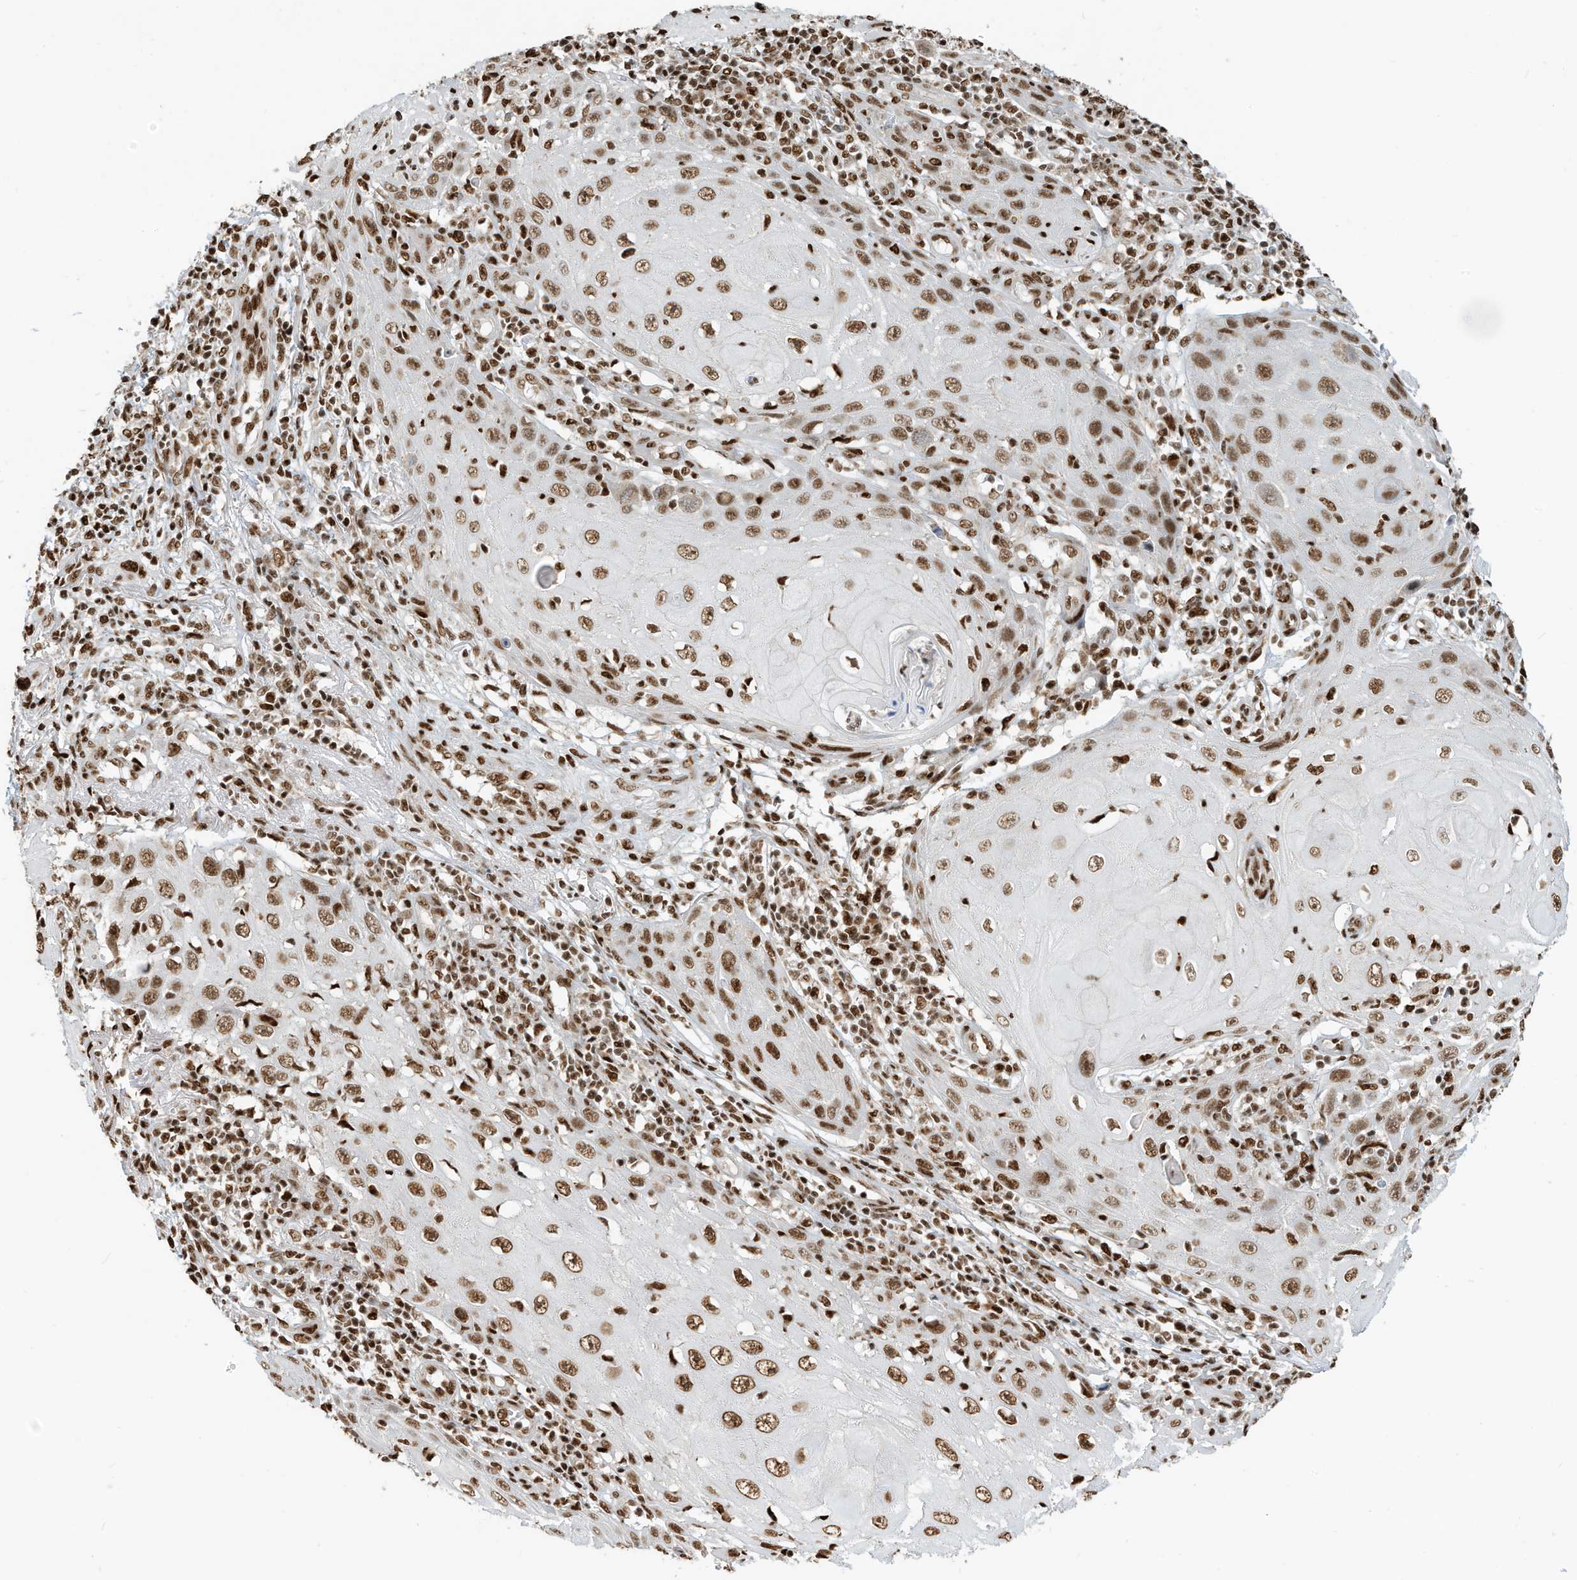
{"staining": {"intensity": "moderate", "quantity": ">75%", "location": "nuclear"}, "tissue": "skin cancer", "cell_type": "Tumor cells", "image_type": "cancer", "snomed": [{"axis": "morphology", "description": "Squamous cell carcinoma, NOS"}, {"axis": "topography", "description": "Skin"}], "caption": "Immunohistochemical staining of squamous cell carcinoma (skin) displays moderate nuclear protein staining in approximately >75% of tumor cells.", "gene": "SAMD15", "patient": {"sex": "female", "age": 73}}